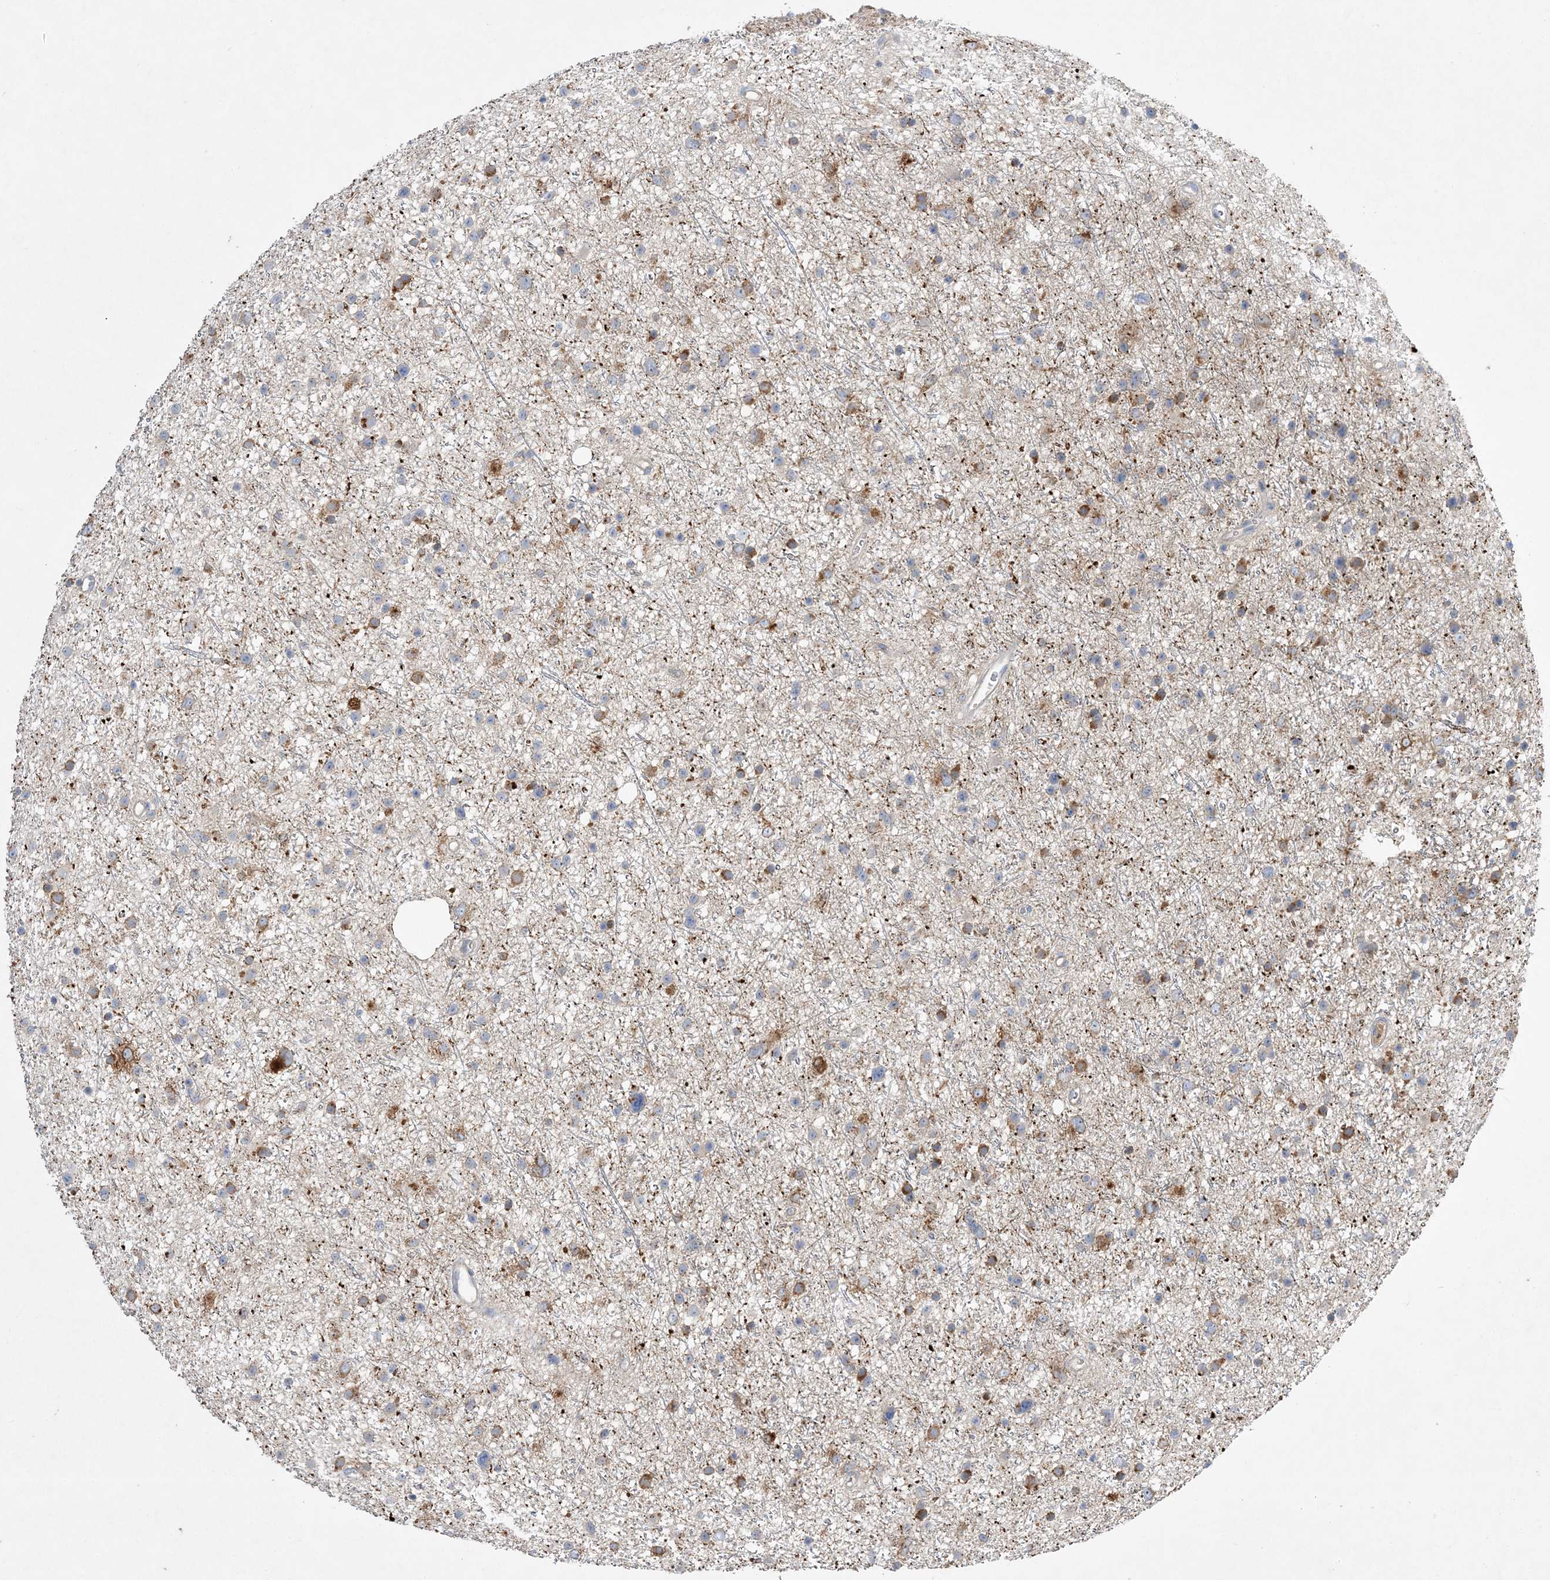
{"staining": {"intensity": "moderate", "quantity": "<25%", "location": "cytoplasmic/membranous"}, "tissue": "glioma", "cell_type": "Tumor cells", "image_type": "cancer", "snomed": [{"axis": "morphology", "description": "Glioma, malignant, Low grade"}, {"axis": "topography", "description": "Cerebral cortex"}], "caption": "Immunohistochemistry (IHC) (DAB (3,3'-diaminobenzidine)) staining of human glioma reveals moderate cytoplasmic/membranous protein staining in approximately <25% of tumor cells.", "gene": "ADCK2", "patient": {"sex": "female", "age": 39}}